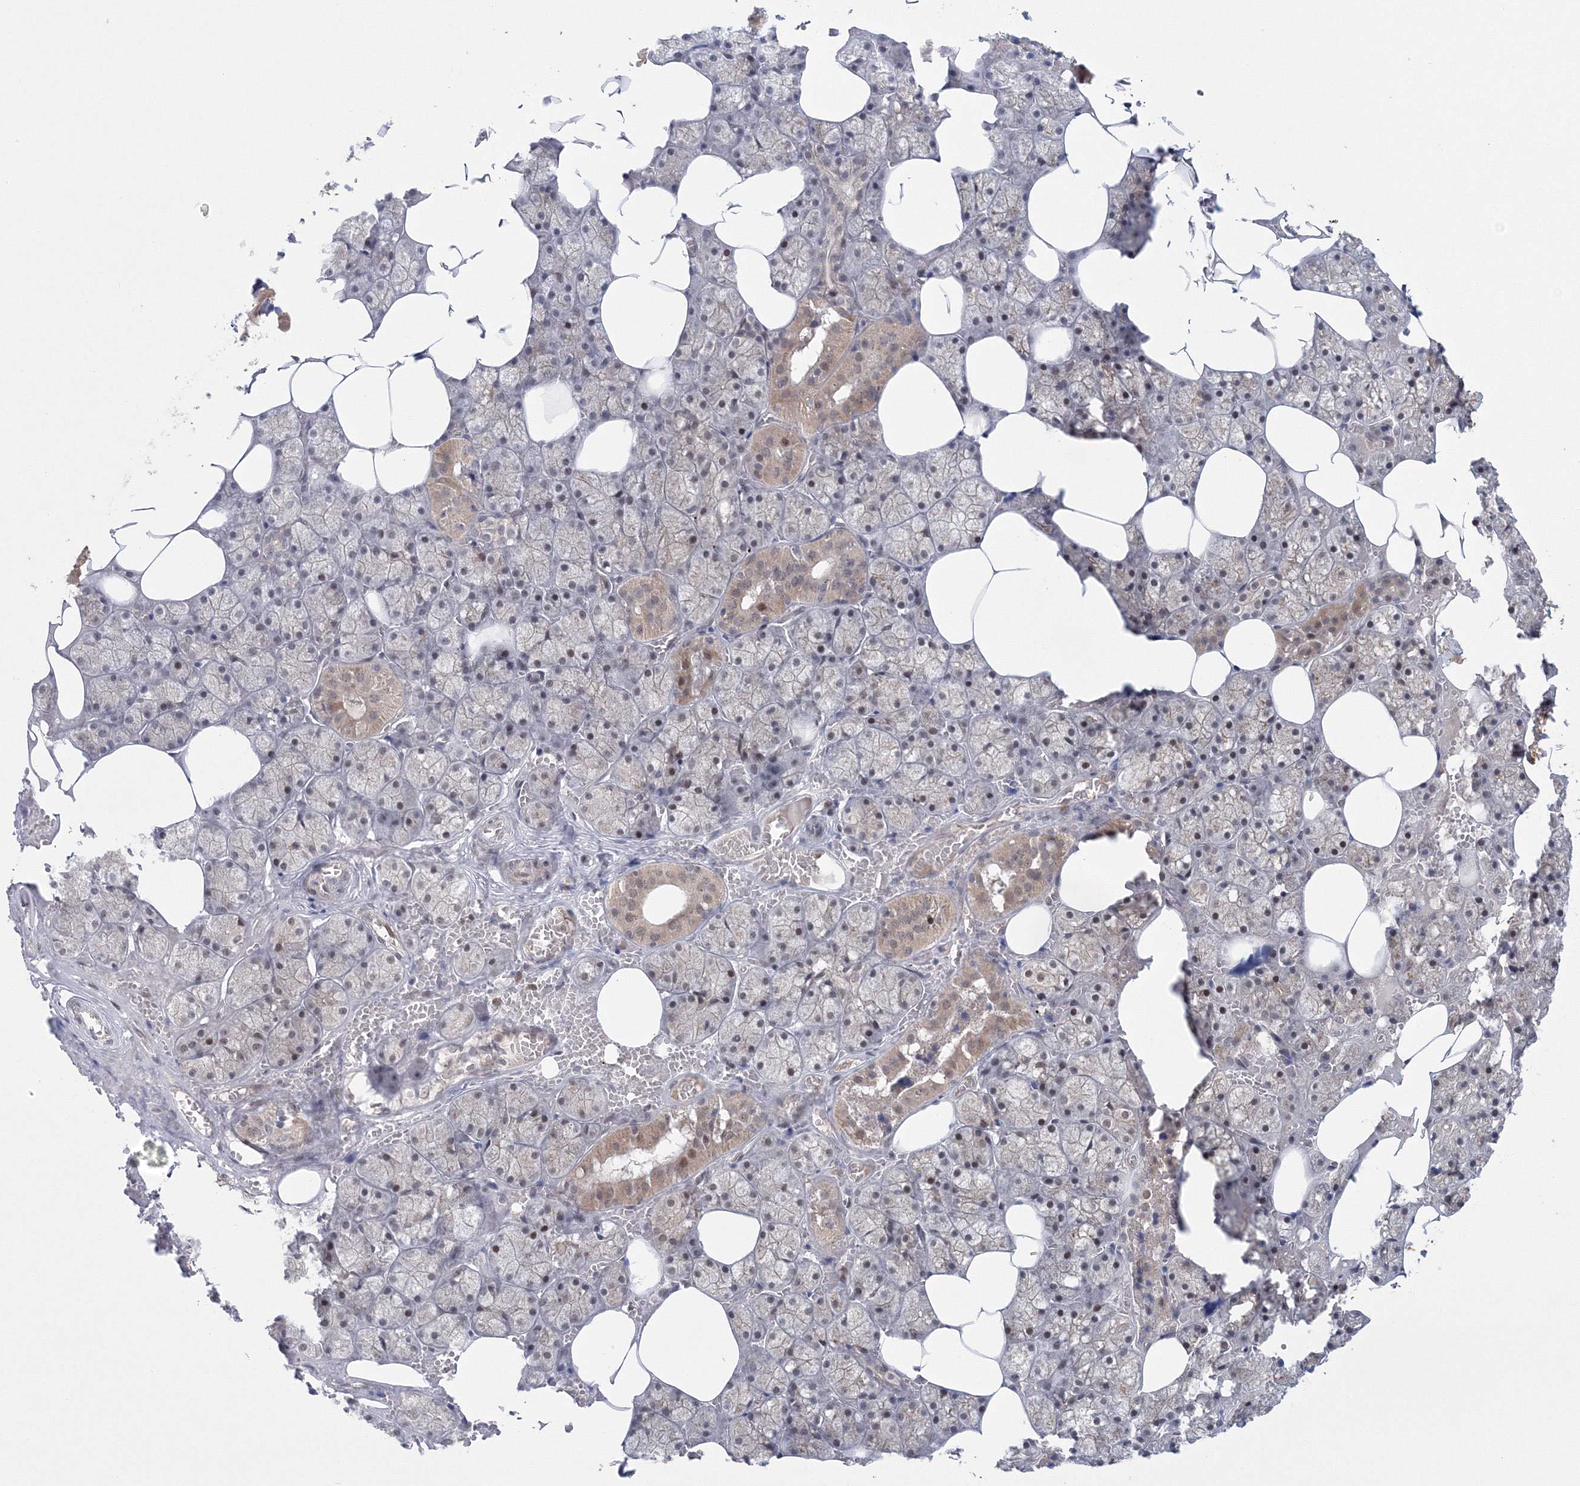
{"staining": {"intensity": "moderate", "quantity": "25%-75%", "location": "cytoplasmic/membranous,nuclear"}, "tissue": "salivary gland", "cell_type": "Glandular cells", "image_type": "normal", "snomed": [{"axis": "morphology", "description": "Normal tissue, NOS"}, {"axis": "topography", "description": "Salivary gland"}], "caption": "Protein analysis of unremarkable salivary gland demonstrates moderate cytoplasmic/membranous,nuclear staining in approximately 25%-75% of glandular cells. Using DAB (brown) and hematoxylin (blue) stains, captured at high magnification using brightfield microscopy.", "gene": "NOA1", "patient": {"sex": "male", "age": 62}}